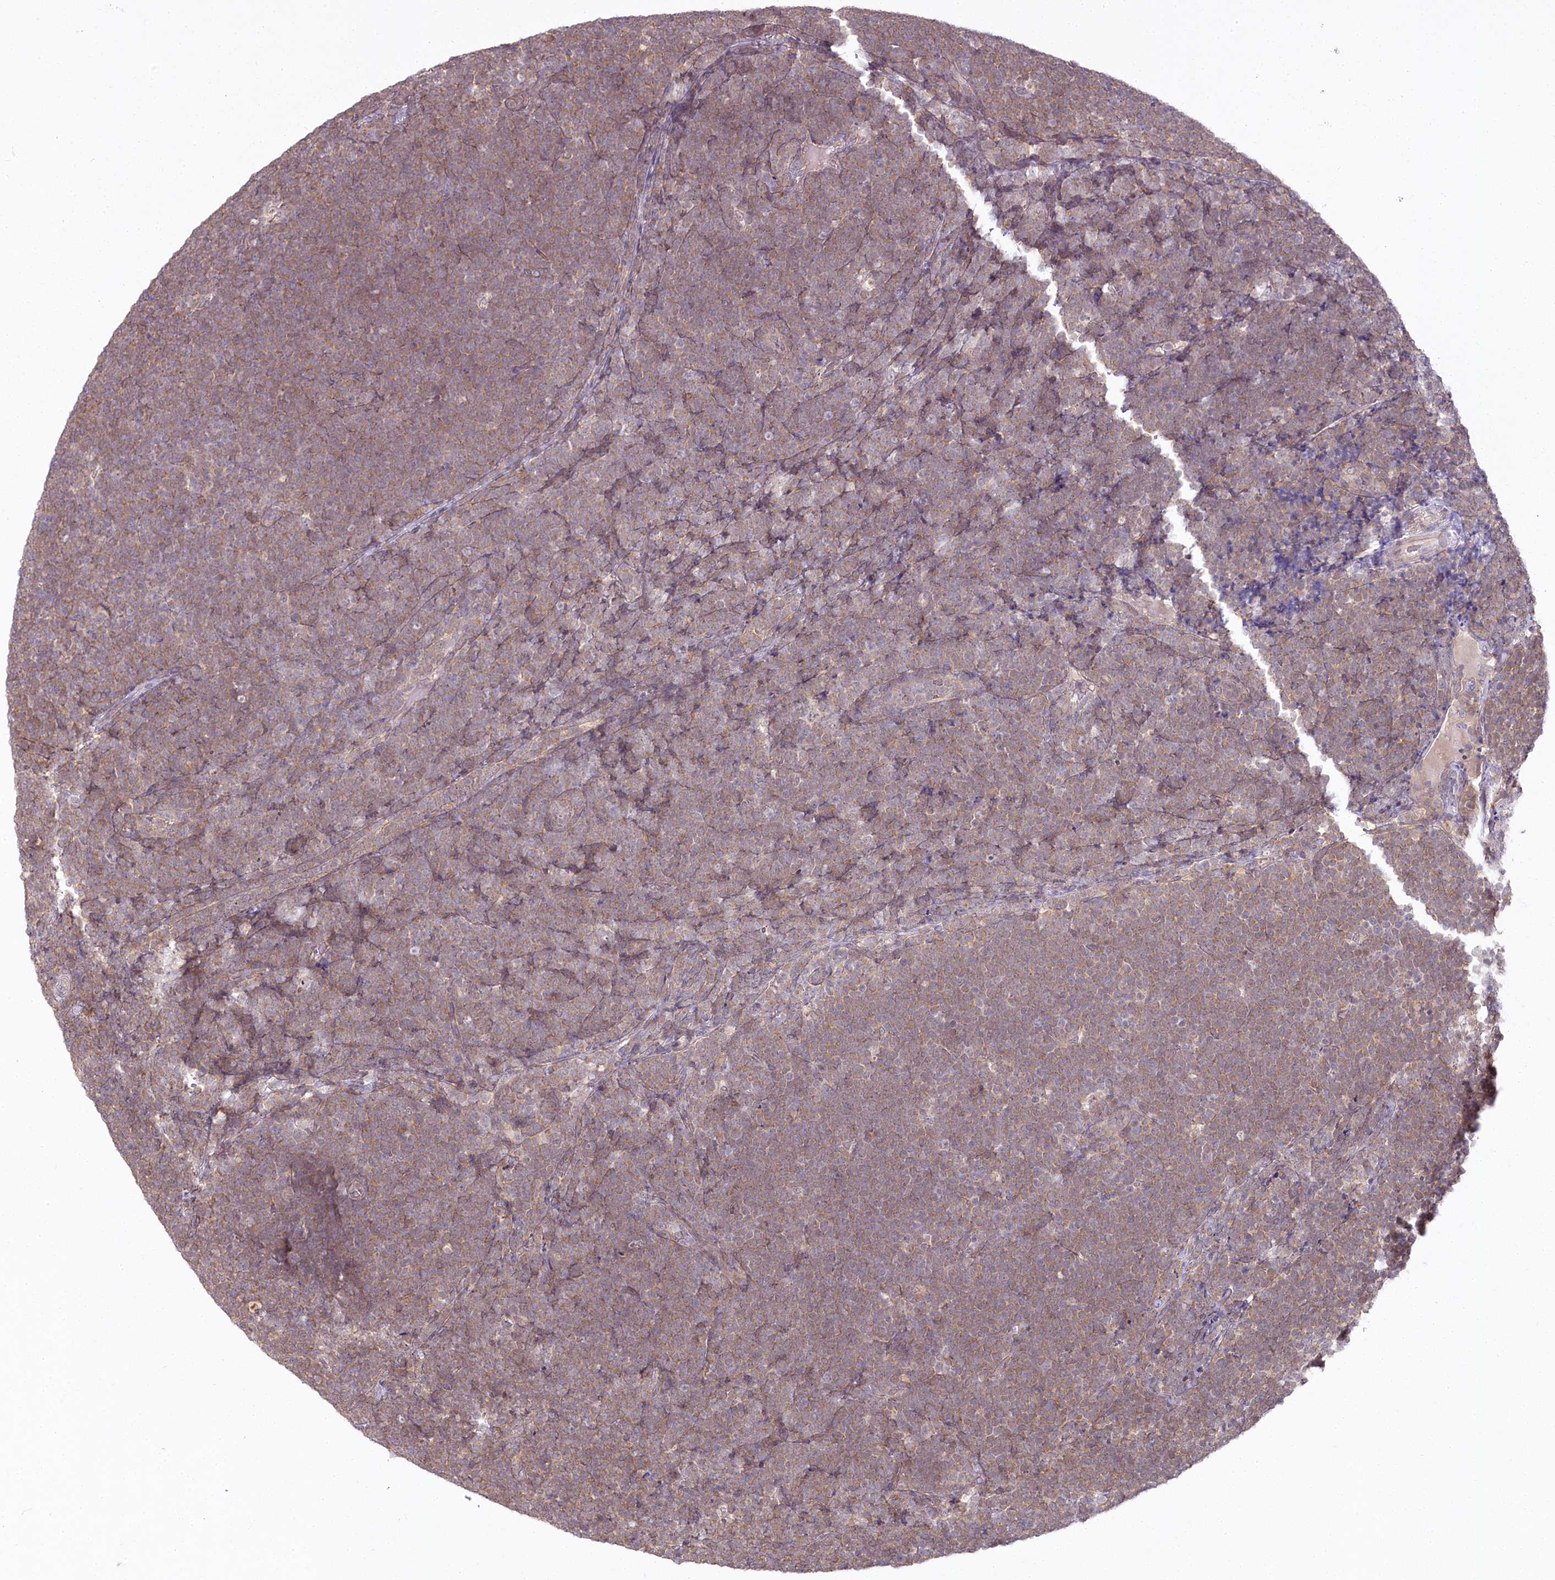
{"staining": {"intensity": "moderate", "quantity": ">75%", "location": "cytoplasmic/membranous"}, "tissue": "lymphoma", "cell_type": "Tumor cells", "image_type": "cancer", "snomed": [{"axis": "morphology", "description": "Malignant lymphoma, non-Hodgkin's type, High grade"}, {"axis": "topography", "description": "Lymph node"}], "caption": "Immunohistochemistry of lymphoma demonstrates medium levels of moderate cytoplasmic/membranous expression in about >75% of tumor cells.", "gene": "AAMDC", "patient": {"sex": "male", "age": 13}}